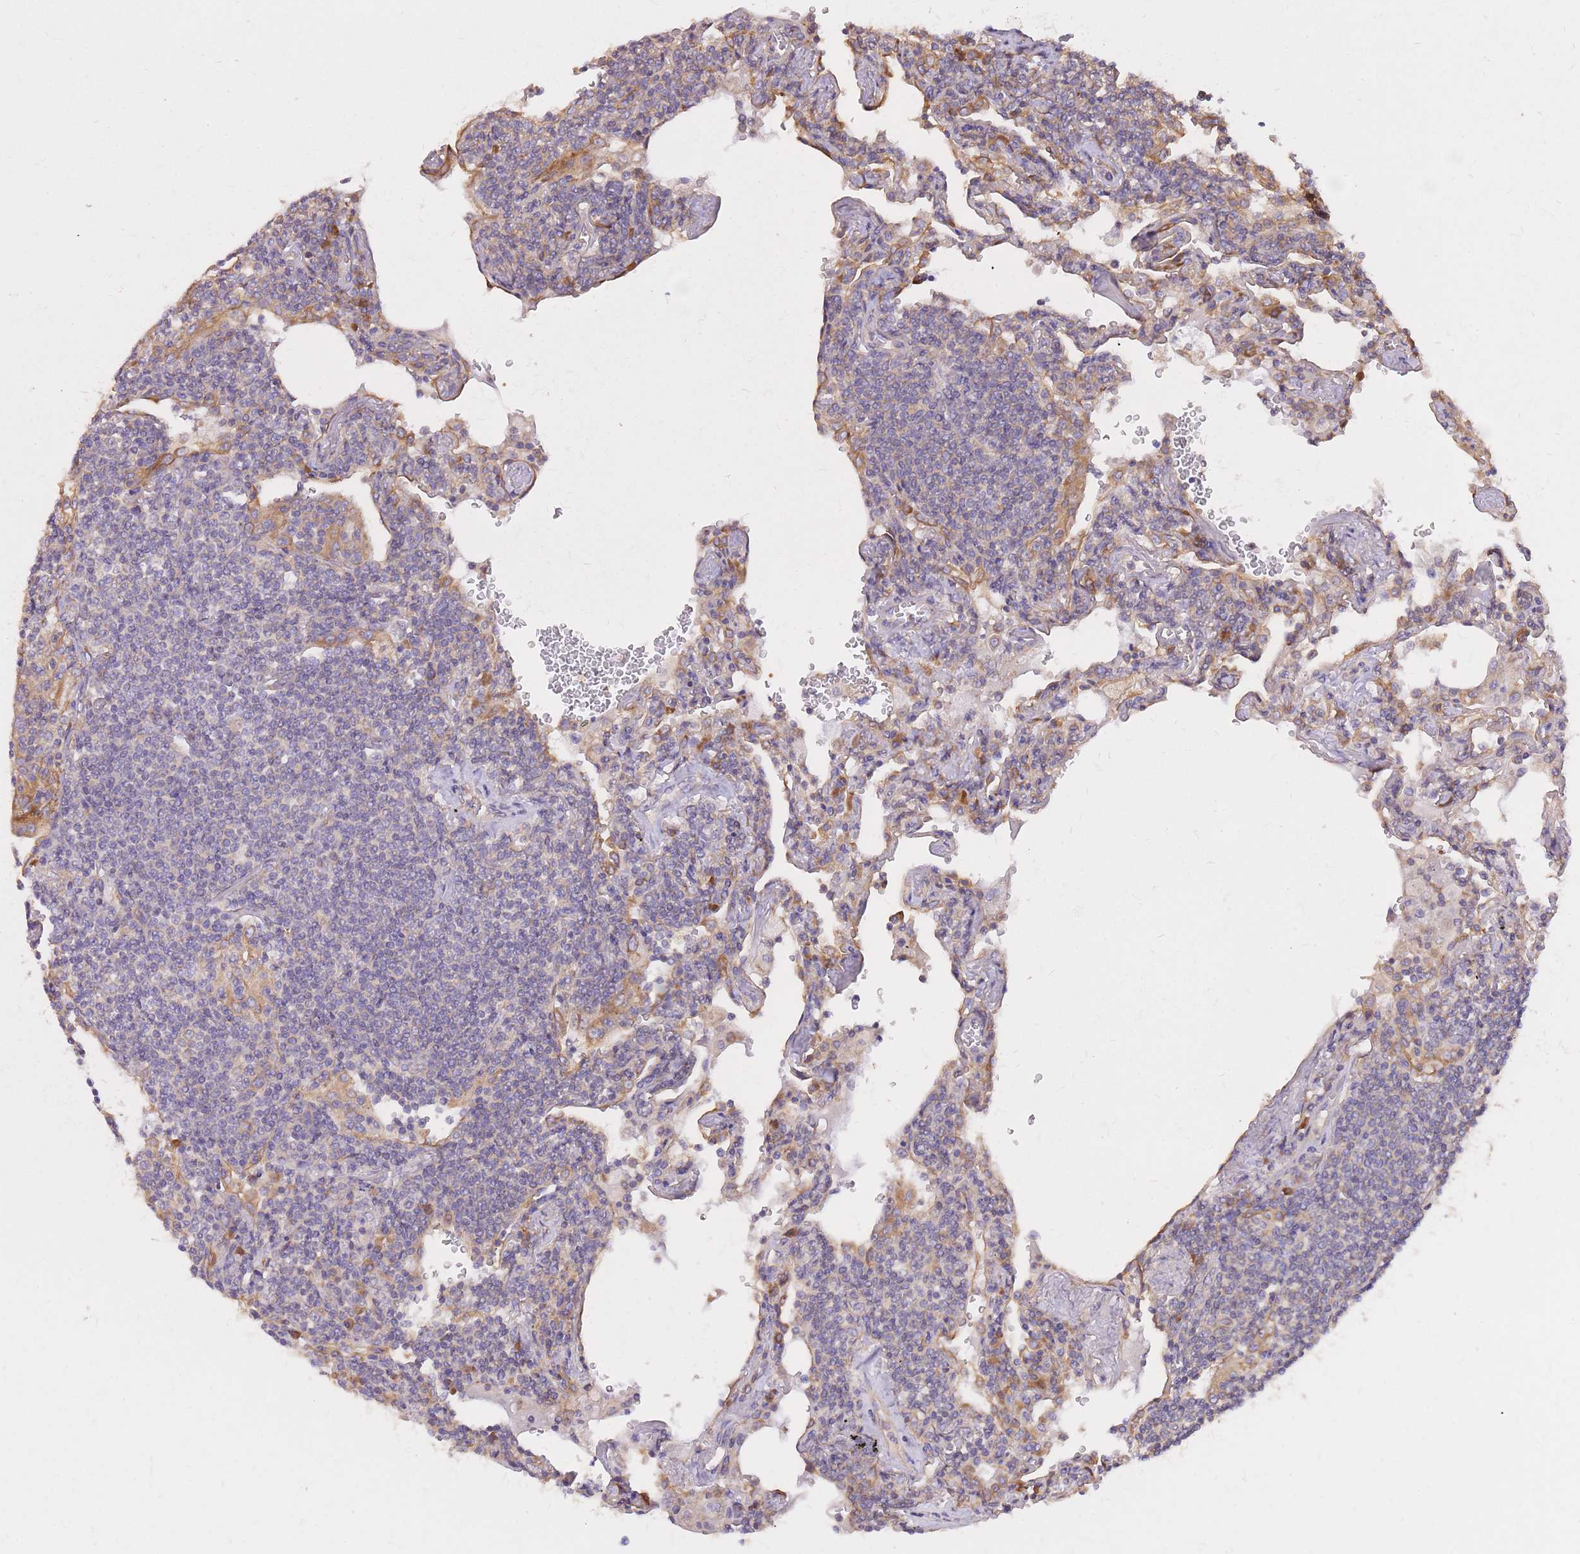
{"staining": {"intensity": "negative", "quantity": "none", "location": "none"}, "tissue": "lymphoma", "cell_type": "Tumor cells", "image_type": "cancer", "snomed": [{"axis": "morphology", "description": "Malignant lymphoma, non-Hodgkin's type, Low grade"}, {"axis": "topography", "description": "Lung"}], "caption": "Low-grade malignant lymphoma, non-Hodgkin's type stained for a protein using IHC displays no staining tumor cells.", "gene": "GBP7", "patient": {"sex": "female", "age": 71}}